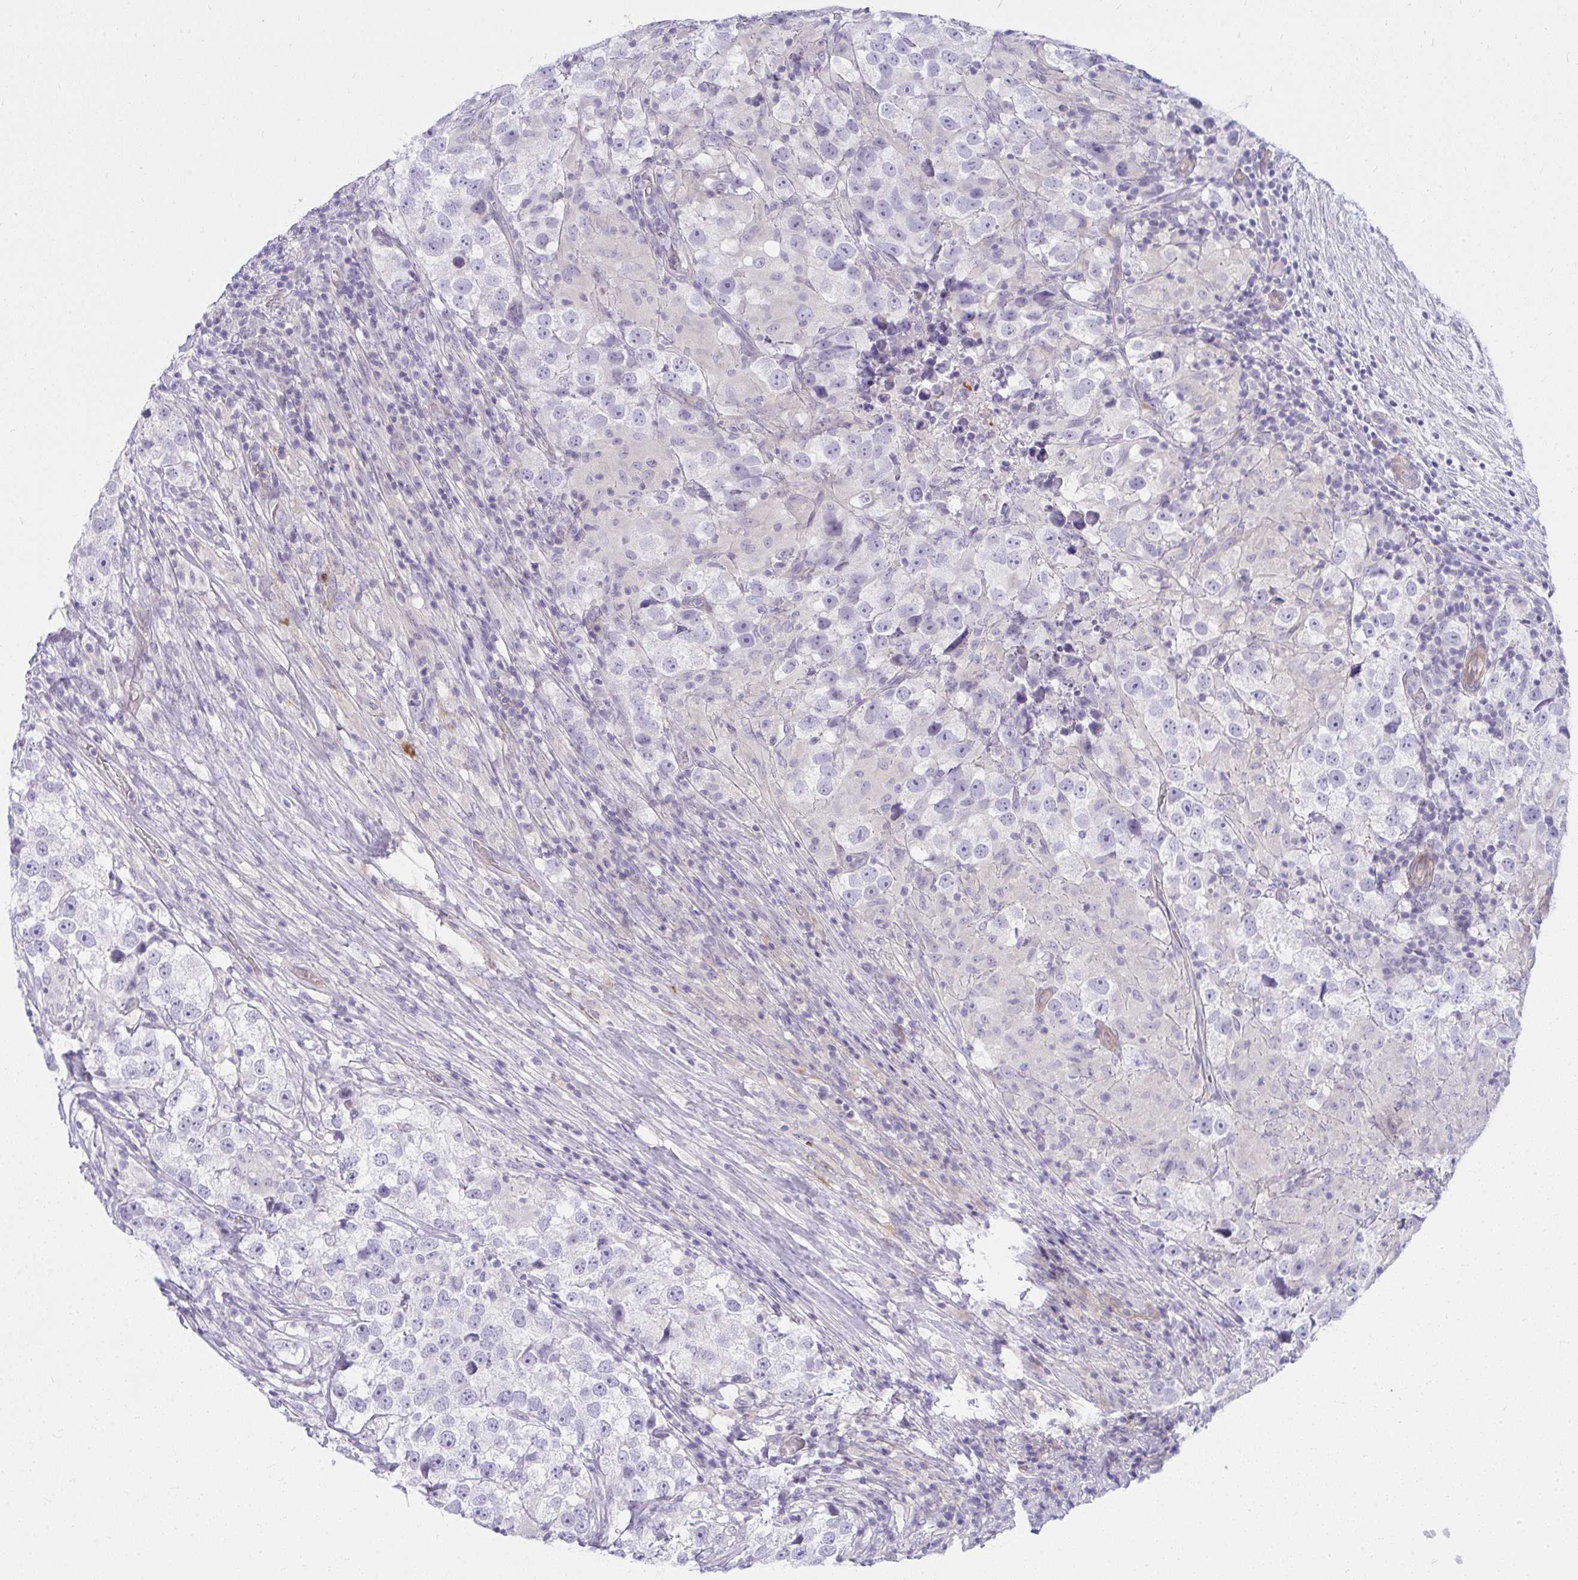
{"staining": {"intensity": "negative", "quantity": "none", "location": "none"}, "tissue": "testis cancer", "cell_type": "Tumor cells", "image_type": "cancer", "snomed": [{"axis": "morphology", "description": "Seminoma, NOS"}, {"axis": "topography", "description": "Testis"}], "caption": "There is no significant positivity in tumor cells of testis seminoma. The staining was performed using DAB to visualize the protein expression in brown, while the nuclei were stained in blue with hematoxylin (Magnification: 20x).", "gene": "LRRC36", "patient": {"sex": "male", "age": 46}}